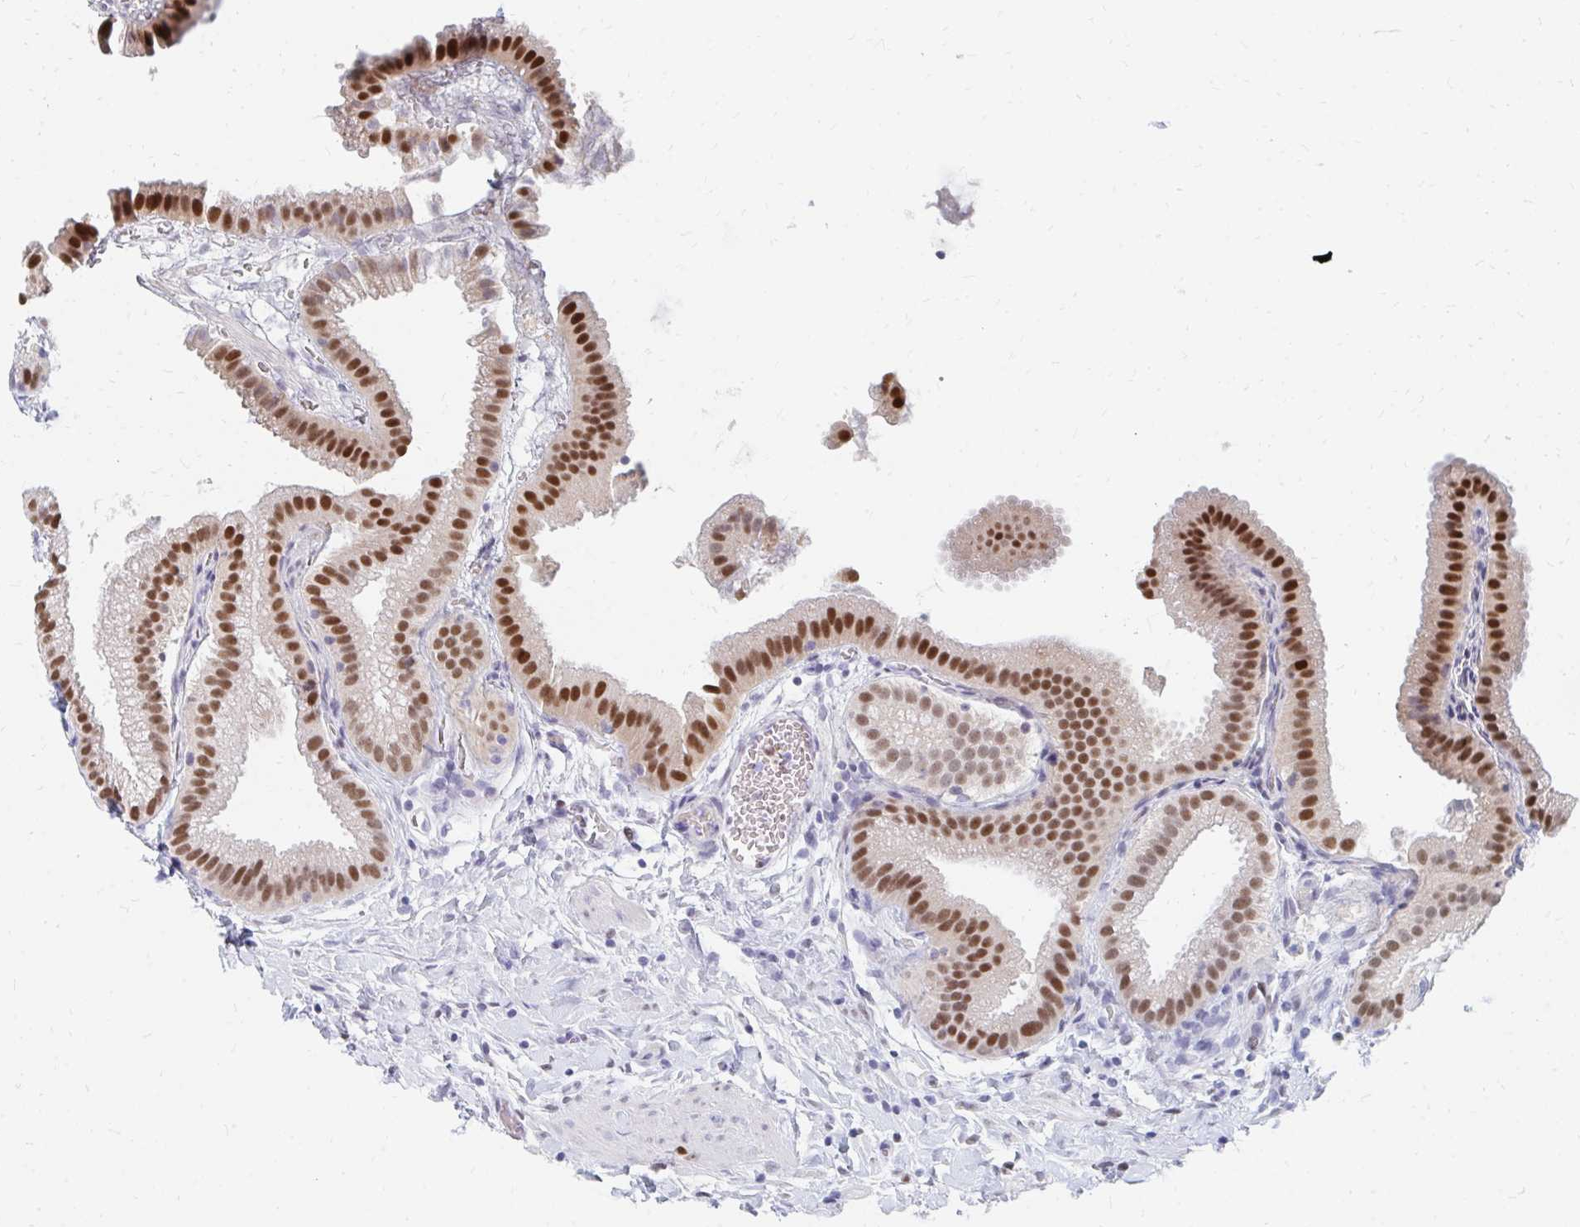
{"staining": {"intensity": "strong", "quantity": ">75%", "location": "nuclear"}, "tissue": "gallbladder", "cell_type": "Glandular cells", "image_type": "normal", "snomed": [{"axis": "morphology", "description": "Normal tissue, NOS"}, {"axis": "topography", "description": "Gallbladder"}], "caption": "A histopathology image showing strong nuclear expression in about >75% of glandular cells in benign gallbladder, as visualized by brown immunohistochemical staining.", "gene": "PLK3", "patient": {"sex": "female", "age": 63}}